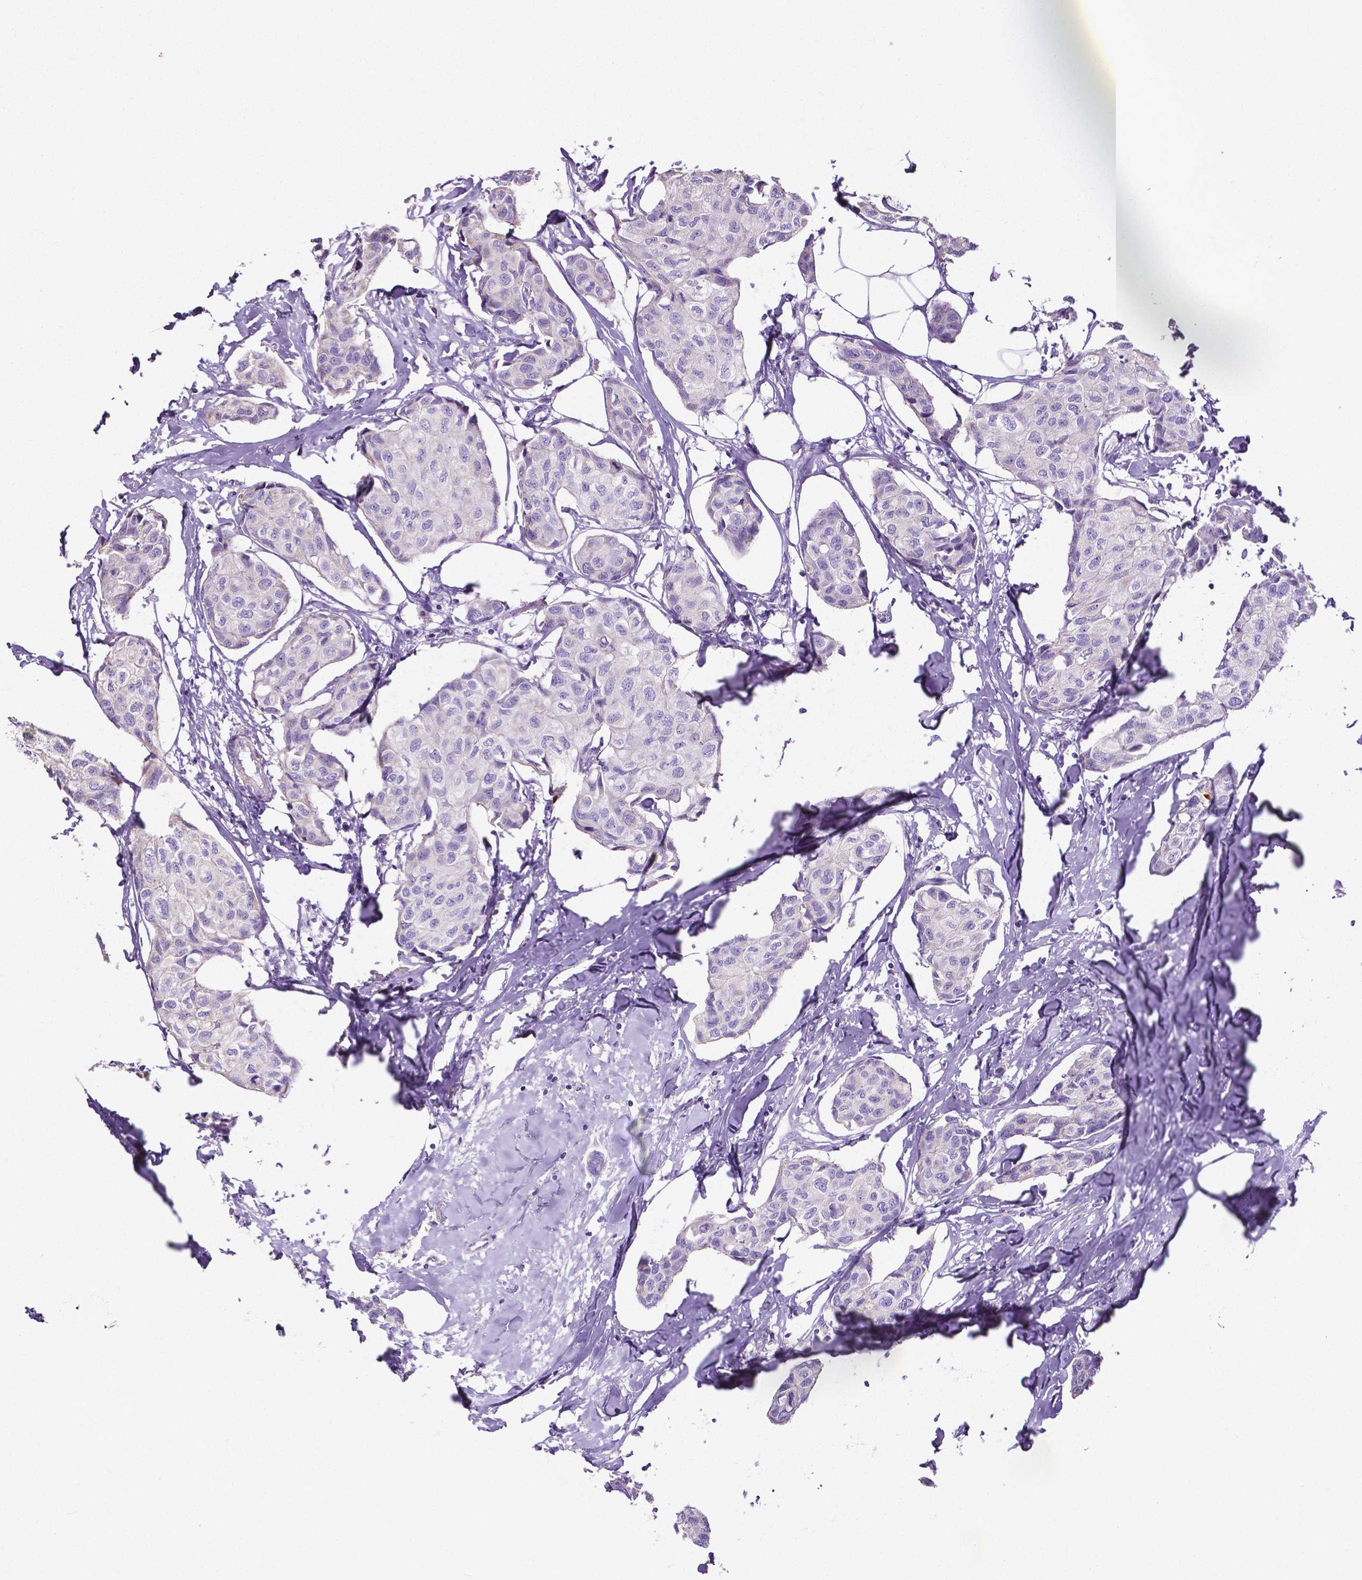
{"staining": {"intensity": "negative", "quantity": "none", "location": "none"}, "tissue": "breast cancer", "cell_type": "Tumor cells", "image_type": "cancer", "snomed": [{"axis": "morphology", "description": "Duct carcinoma"}, {"axis": "topography", "description": "Breast"}], "caption": "Tumor cells are negative for brown protein staining in breast intraductal carcinoma.", "gene": "MMP9", "patient": {"sex": "female", "age": 80}}